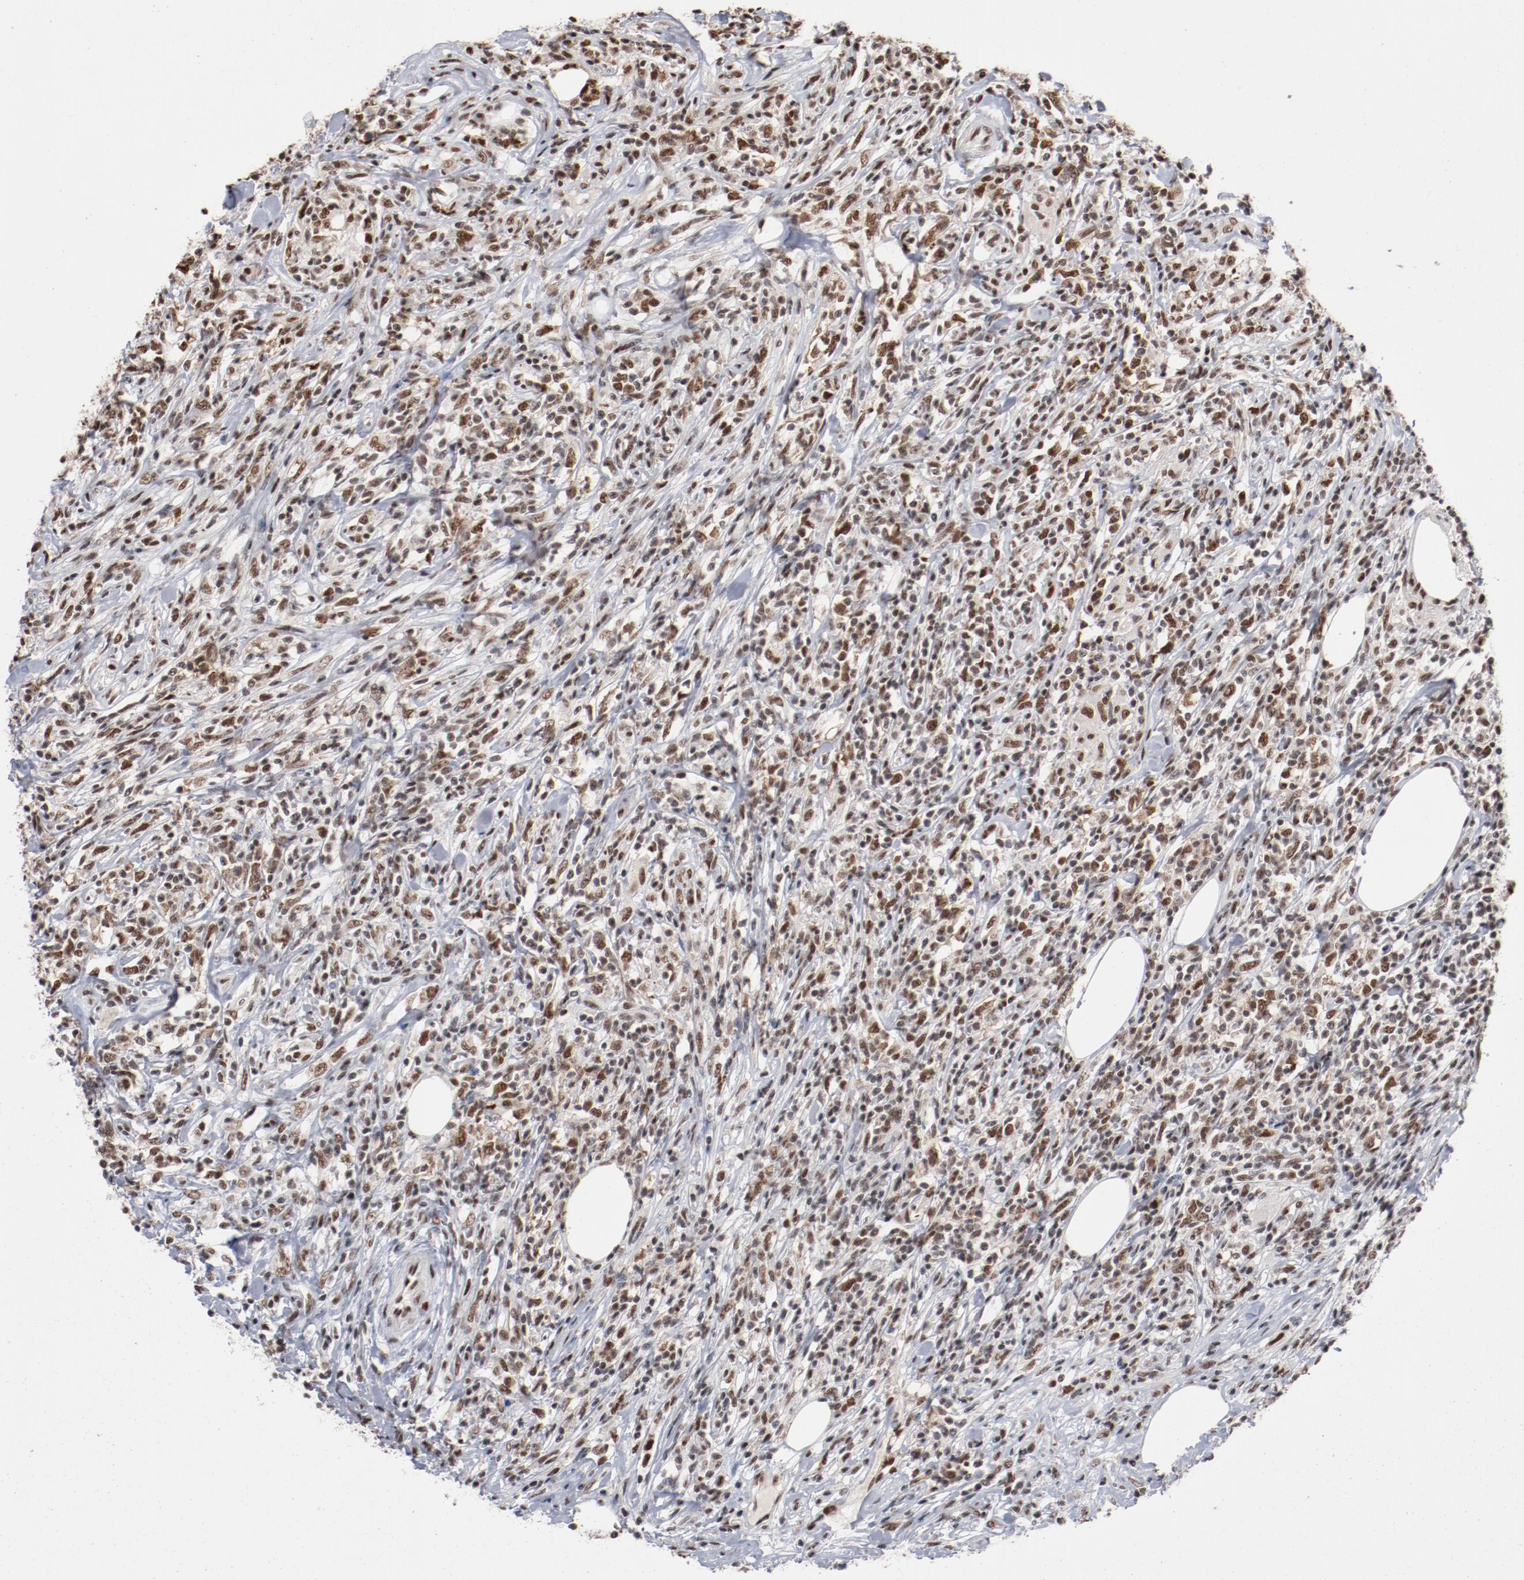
{"staining": {"intensity": "moderate", "quantity": ">75%", "location": "nuclear"}, "tissue": "lymphoma", "cell_type": "Tumor cells", "image_type": "cancer", "snomed": [{"axis": "morphology", "description": "Malignant lymphoma, non-Hodgkin's type, High grade"}, {"axis": "topography", "description": "Lymph node"}], "caption": "Moderate nuclear expression for a protein is appreciated in approximately >75% of tumor cells of lymphoma using IHC.", "gene": "BUB3", "patient": {"sex": "female", "age": 84}}